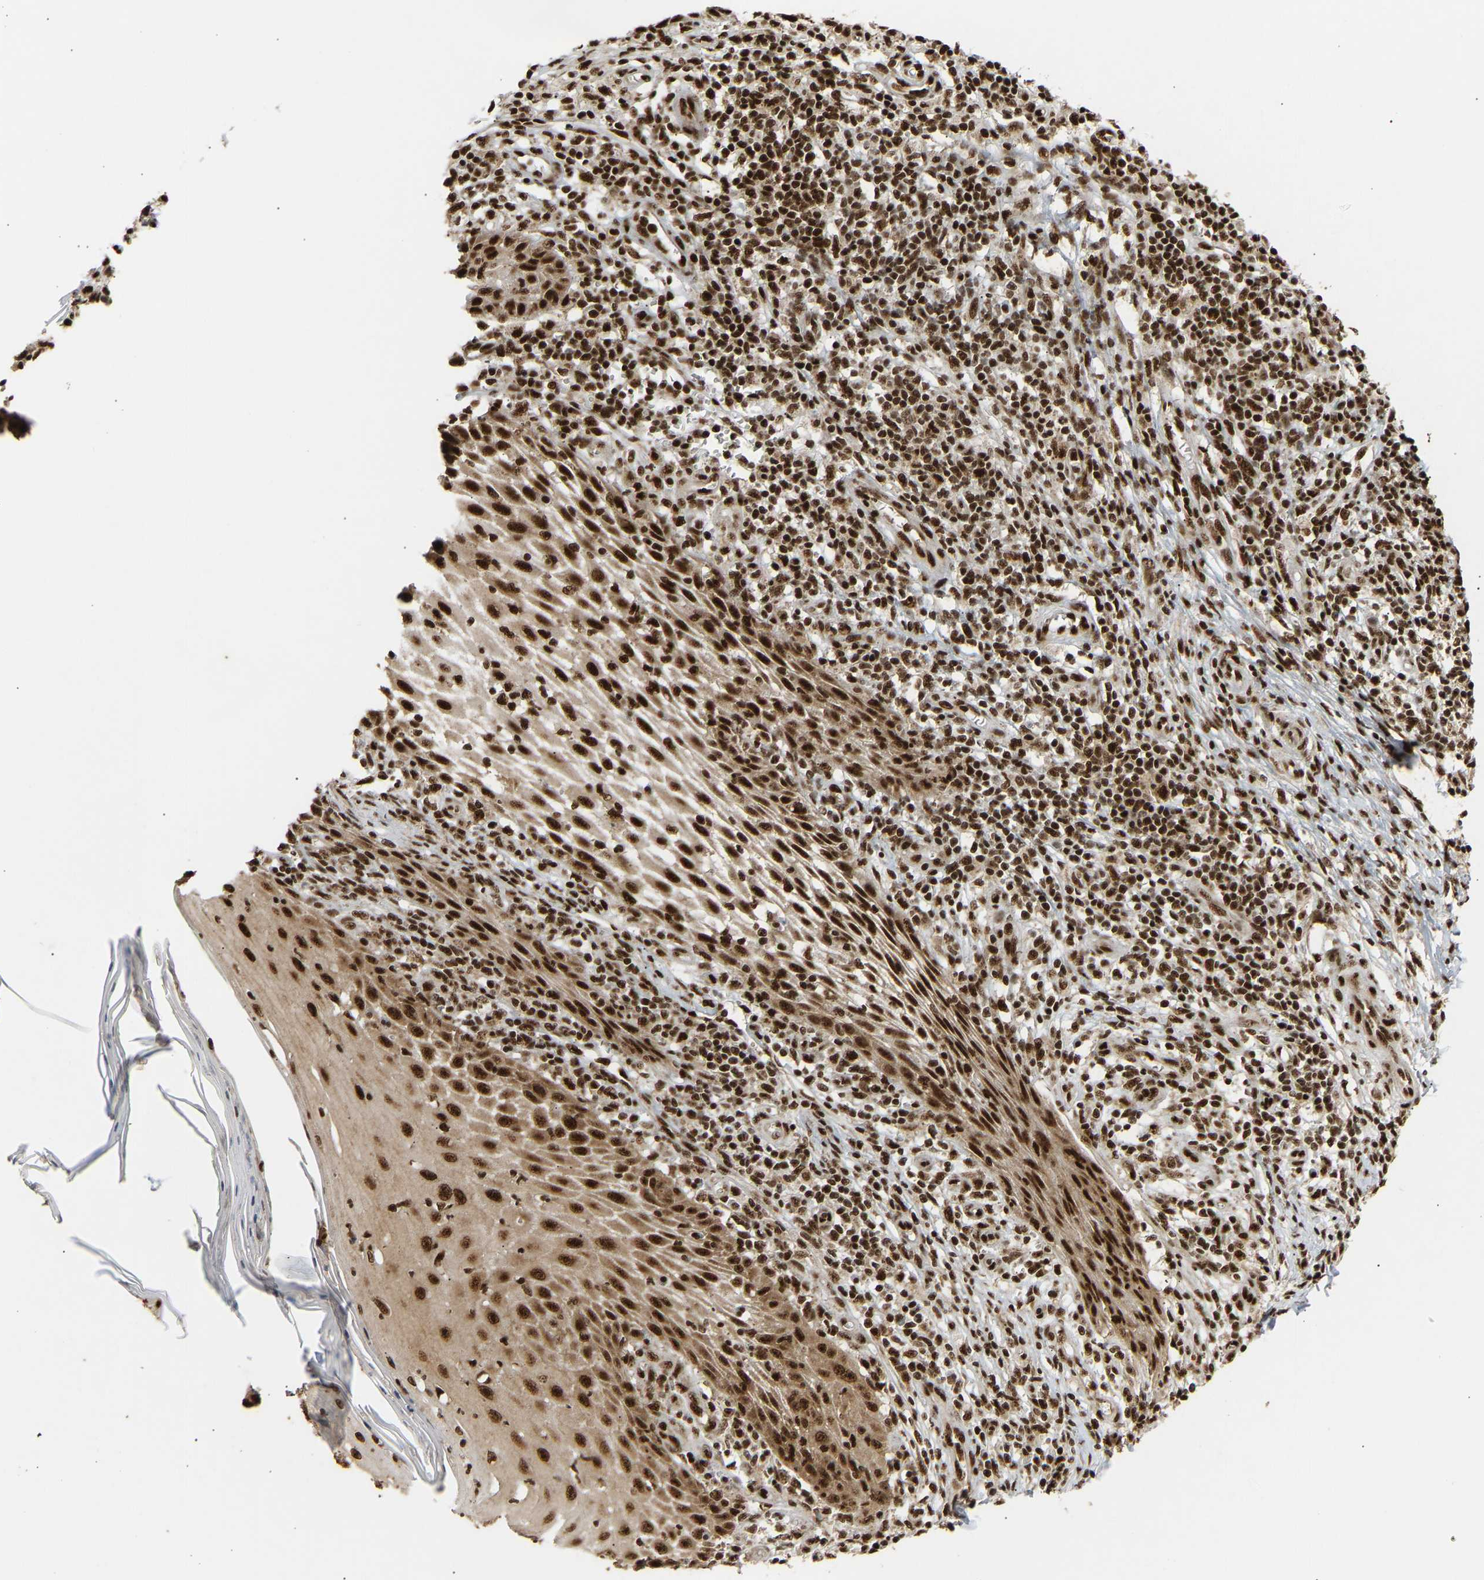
{"staining": {"intensity": "strong", "quantity": ">75%", "location": "cytoplasmic/membranous,nuclear"}, "tissue": "skin cancer", "cell_type": "Tumor cells", "image_type": "cancer", "snomed": [{"axis": "morphology", "description": "Squamous cell carcinoma, NOS"}, {"axis": "topography", "description": "Skin"}], "caption": "Tumor cells display strong cytoplasmic/membranous and nuclear staining in about >75% of cells in skin cancer.", "gene": "ALYREF", "patient": {"sex": "female", "age": 73}}